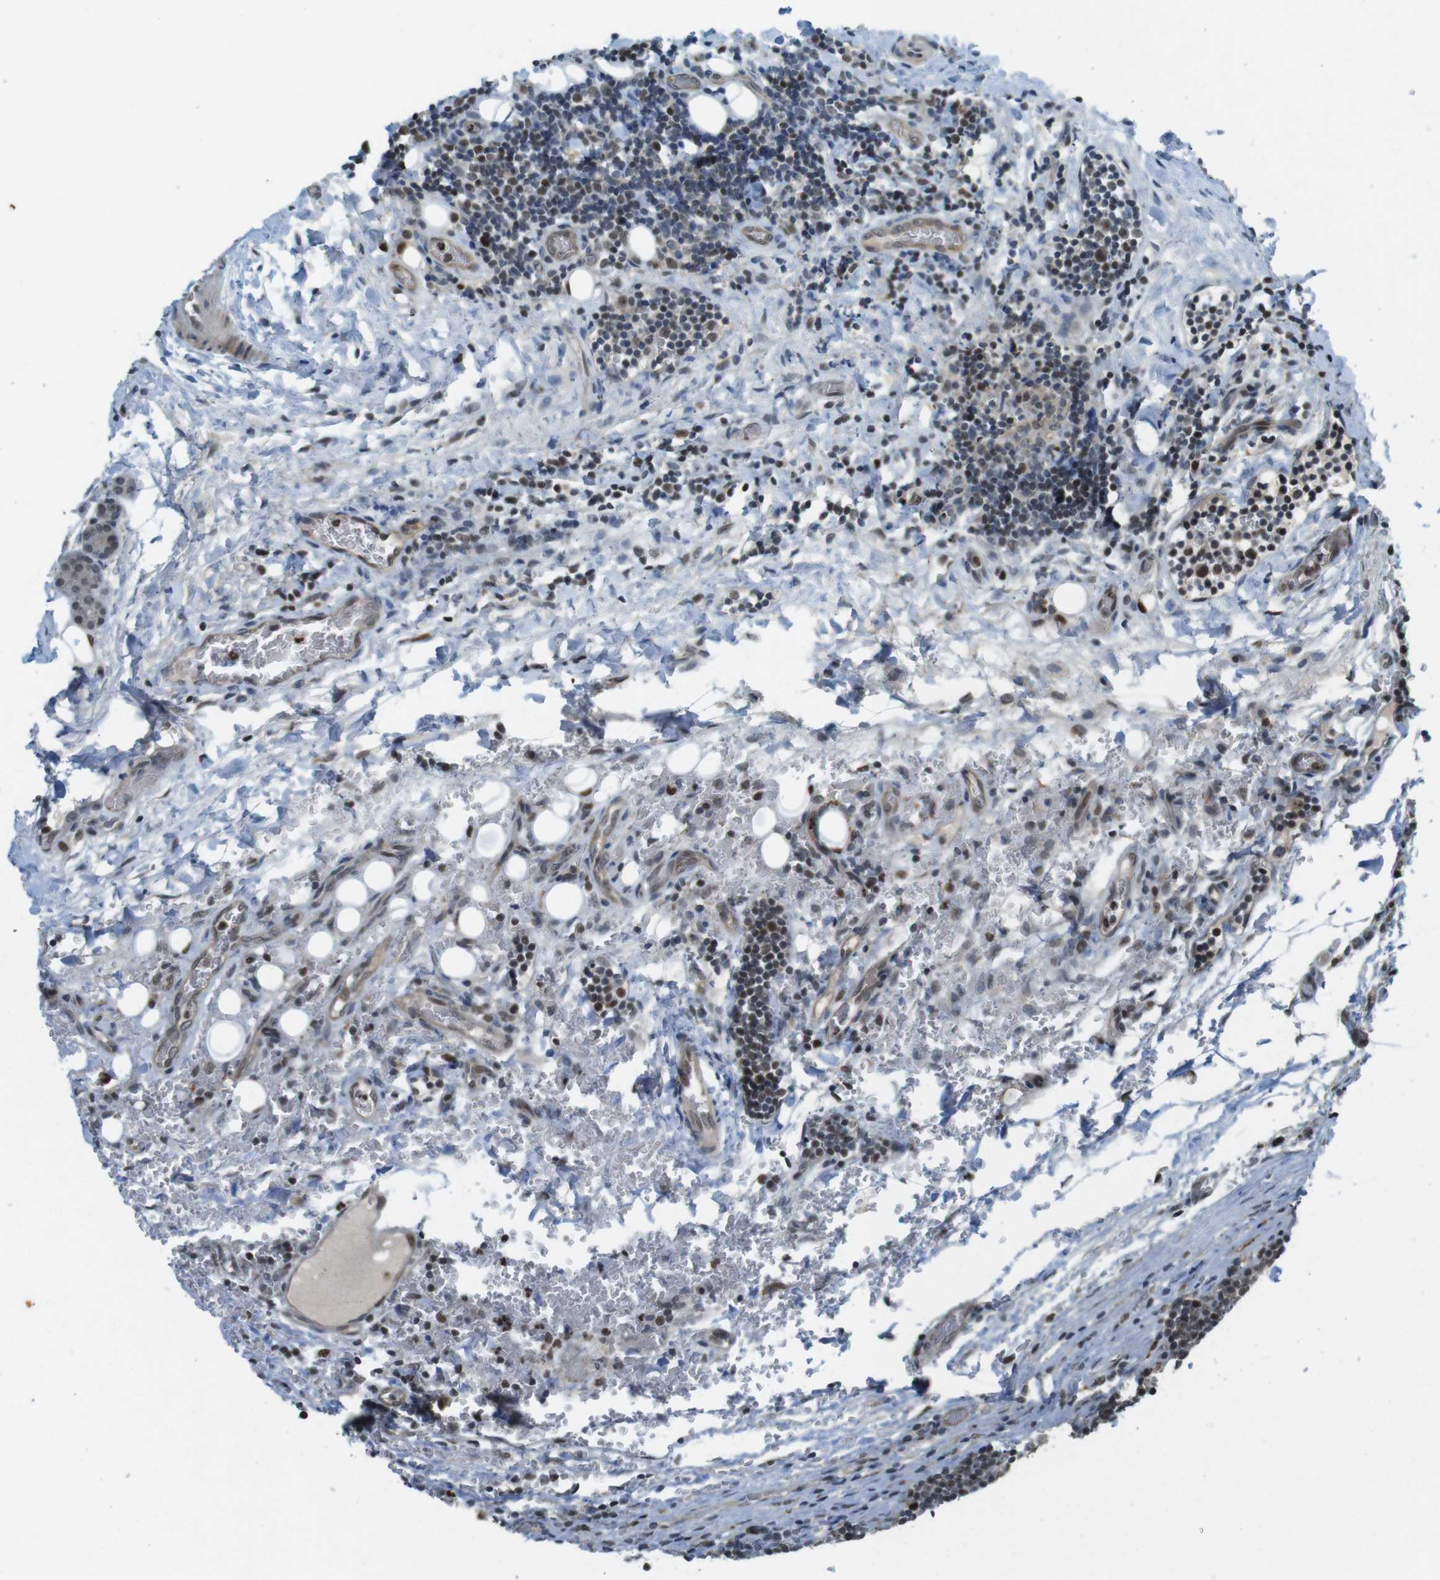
{"staining": {"intensity": "moderate", "quantity": ">75%", "location": "nuclear"}, "tissue": "lymph node", "cell_type": "Germinal center cells", "image_type": "normal", "snomed": [{"axis": "morphology", "description": "Normal tissue, NOS"}, {"axis": "topography", "description": "Lymph node"}, {"axis": "topography", "description": "Salivary gland"}], "caption": "Immunohistochemistry of normal lymph node exhibits medium levels of moderate nuclear positivity in approximately >75% of germinal center cells.", "gene": "MAPKAPK5", "patient": {"sex": "male", "age": 8}}